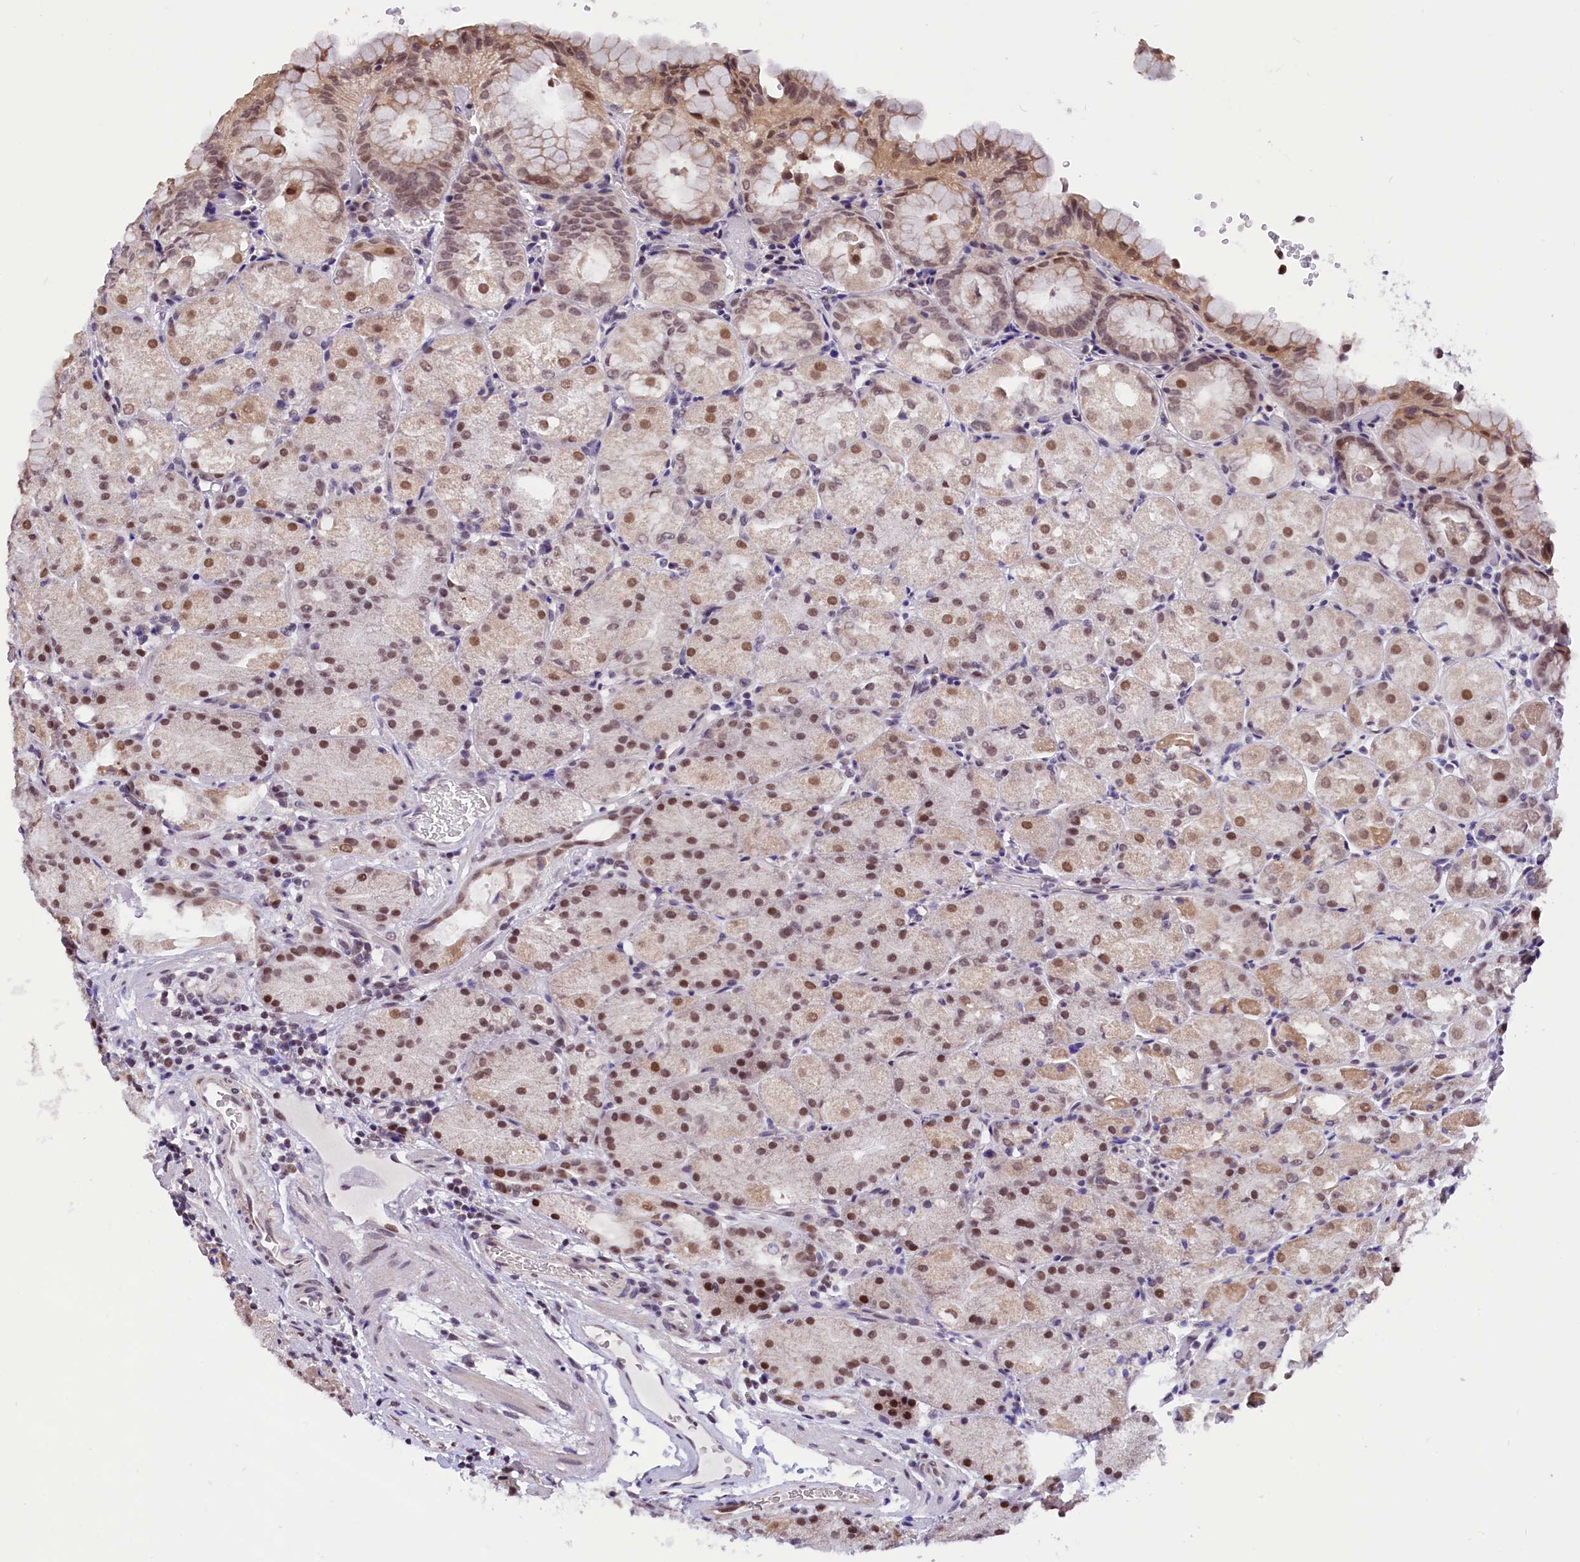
{"staining": {"intensity": "strong", "quantity": ">75%", "location": "nuclear"}, "tissue": "stomach", "cell_type": "Glandular cells", "image_type": "normal", "snomed": [{"axis": "morphology", "description": "Normal tissue, NOS"}, {"axis": "topography", "description": "Stomach, upper"}, {"axis": "topography", "description": "Stomach, lower"}], "caption": "Strong nuclear protein expression is identified in approximately >75% of glandular cells in stomach. (IHC, brightfield microscopy, high magnification).", "gene": "CDYL2", "patient": {"sex": "male", "age": 62}}